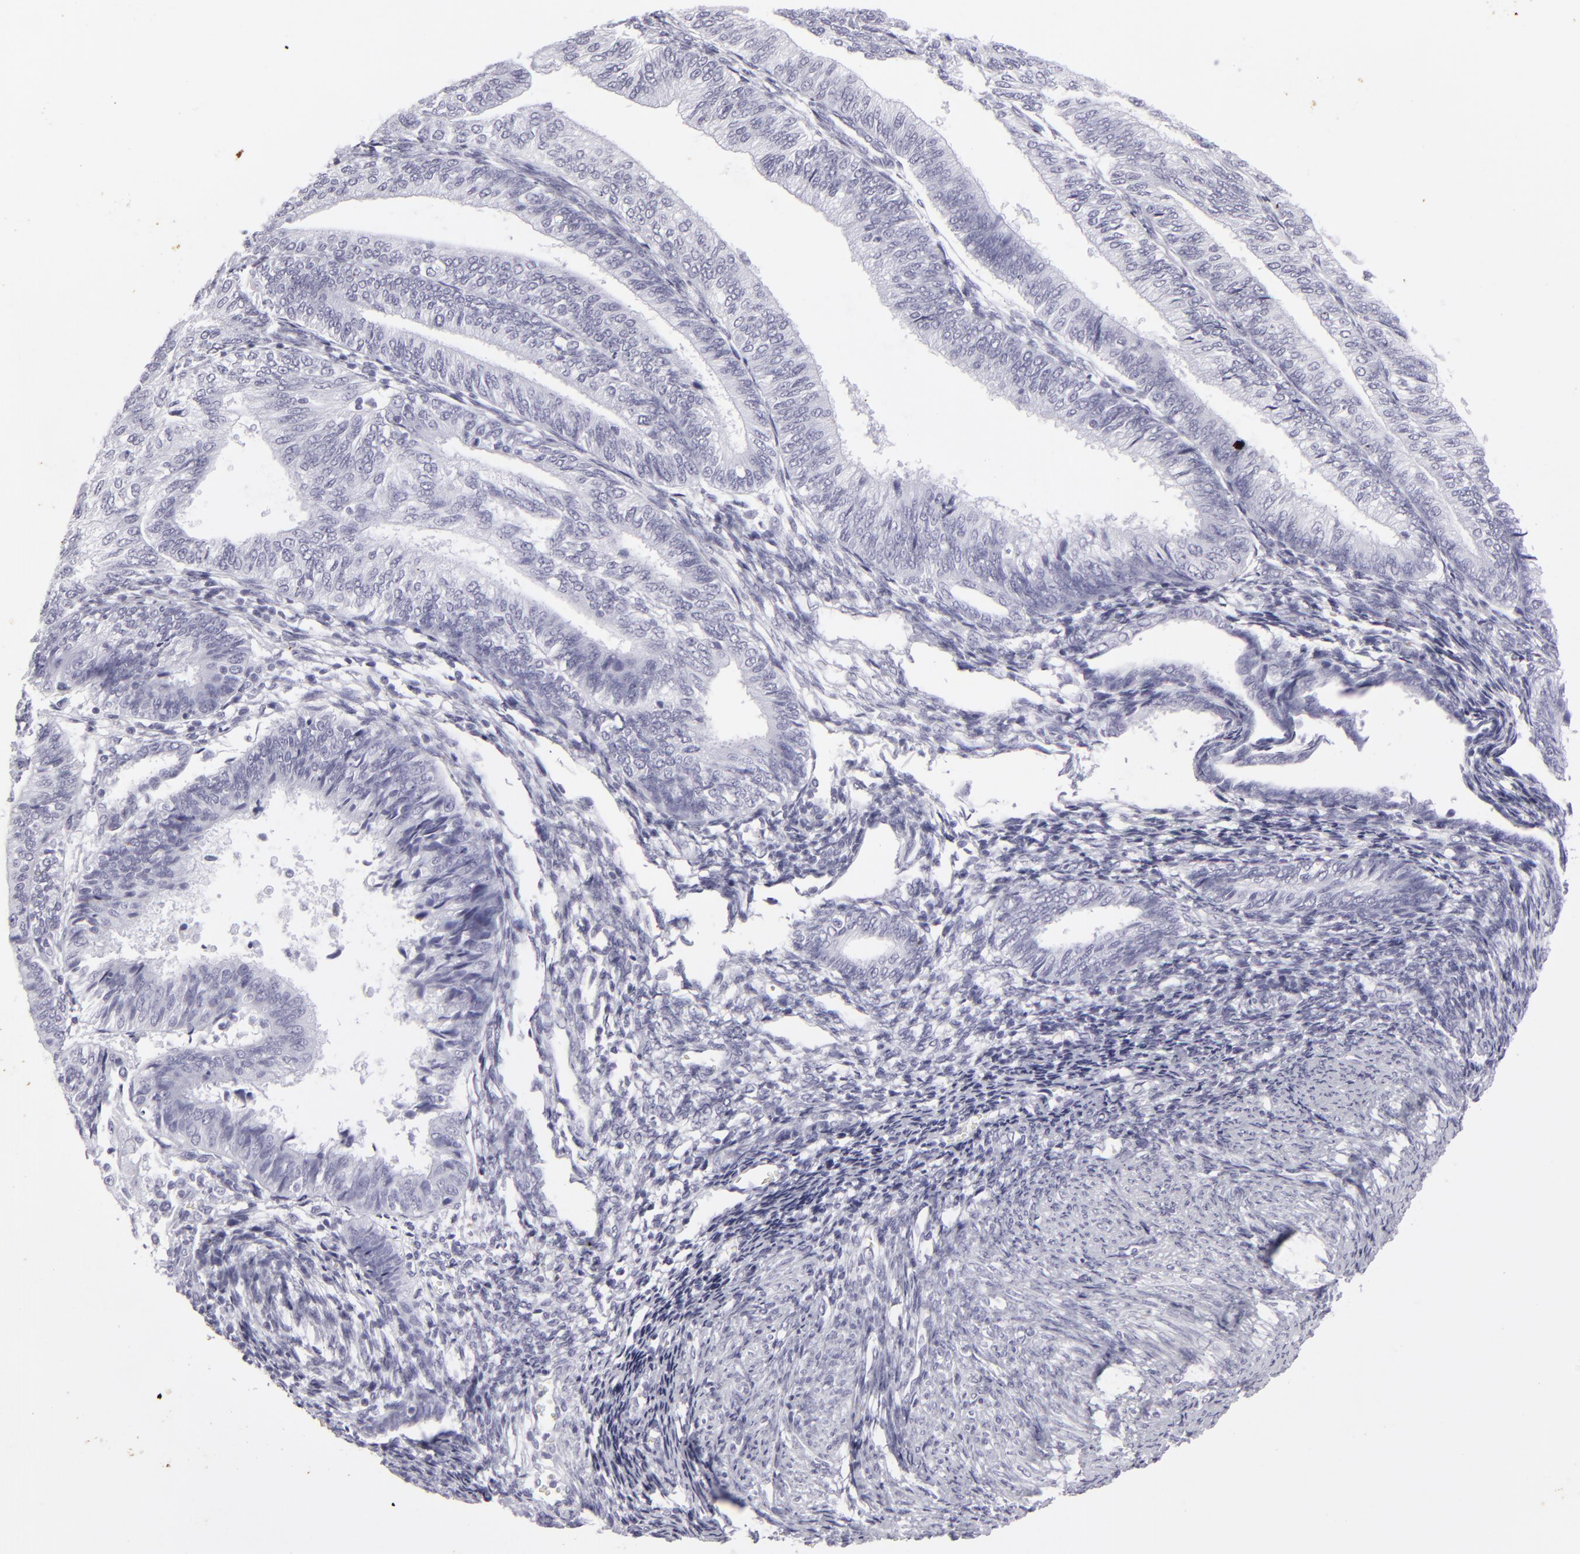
{"staining": {"intensity": "negative", "quantity": "none", "location": "none"}, "tissue": "endometrial cancer", "cell_type": "Tumor cells", "image_type": "cancer", "snomed": [{"axis": "morphology", "description": "Adenocarcinoma, NOS"}, {"axis": "topography", "description": "Endometrium"}], "caption": "The image shows no staining of tumor cells in adenocarcinoma (endometrial).", "gene": "KRT1", "patient": {"sex": "female", "age": 55}}